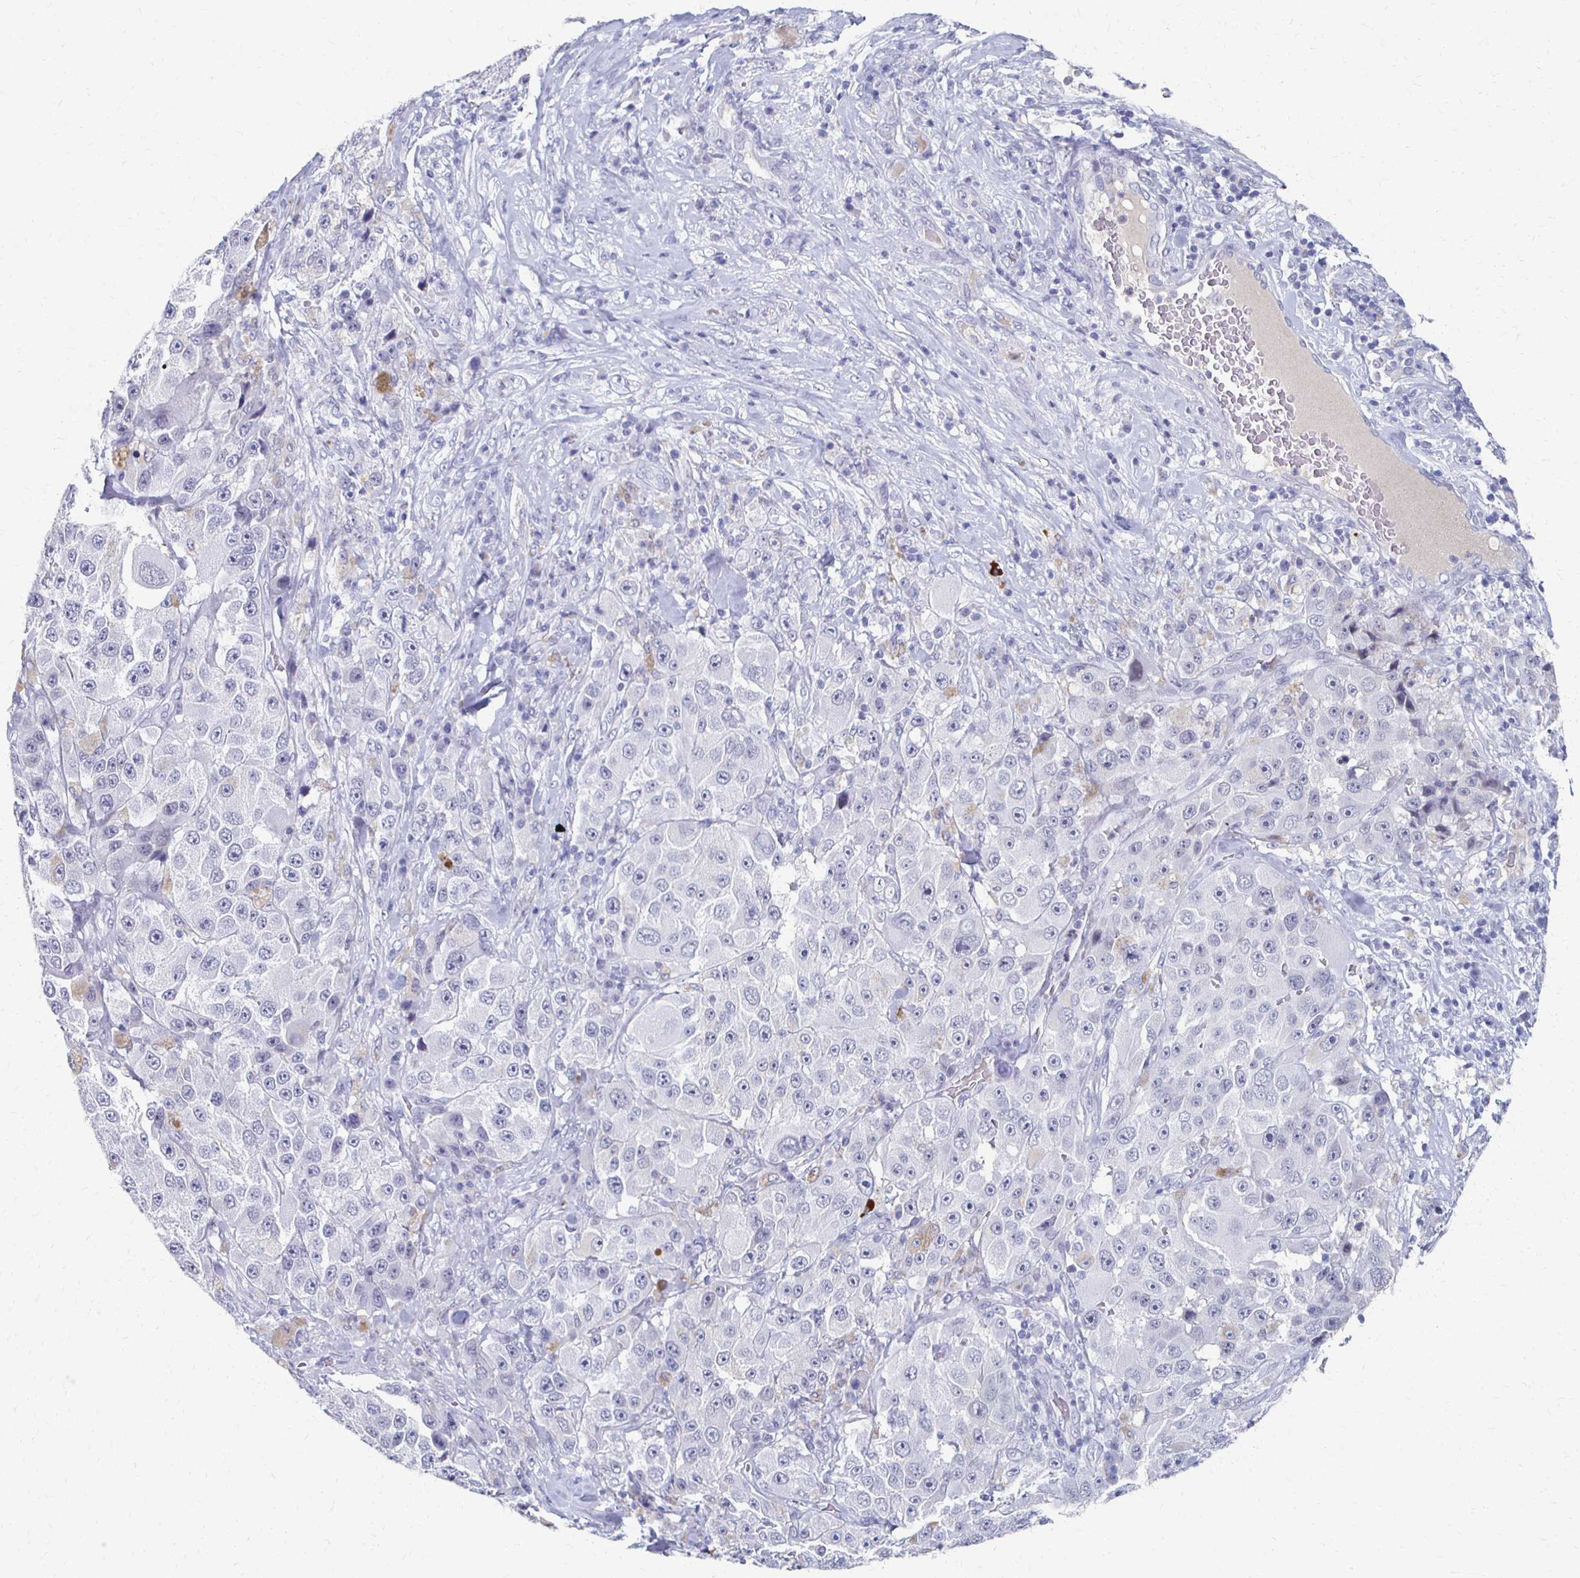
{"staining": {"intensity": "negative", "quantity": "none", "location": "none"}, "tissue": "melanoma", "cell_type": "Tumor cells", "image_type": "cancer", "snomed": [{"axis": "morphology", "description": "Malignant melanoma, Metastatic site"}, {"axis": "topography", "description": "Lymph node"}], "caption": "This is an immunohistochemistry image of malignant melanoma (metastatic site). There is no positivity in tumor cells.", "gene": "CXCR2", "patient": {"sex": "male", "age": 62}}